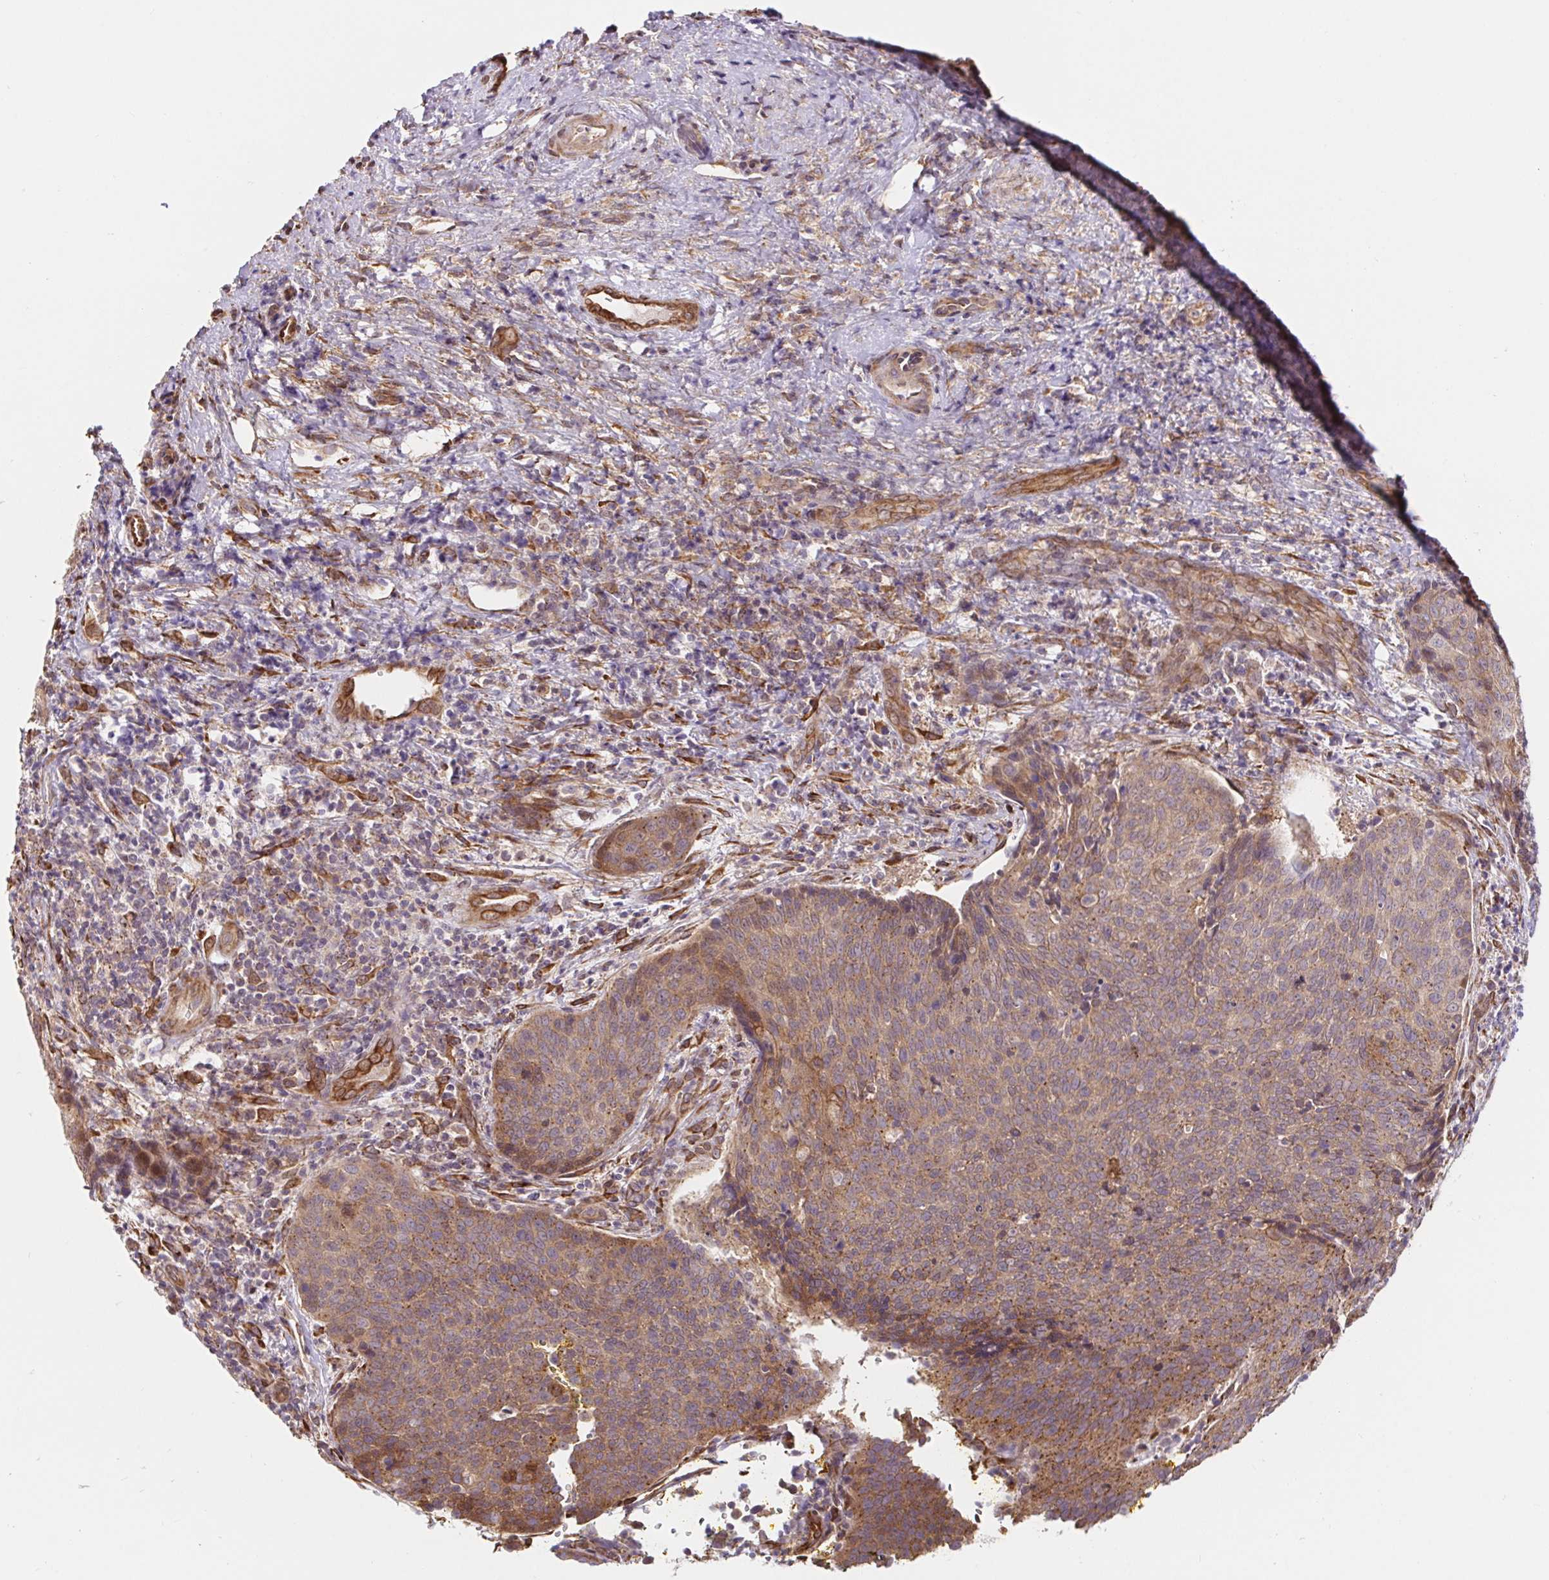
{"staining": {"intensity": "moderate", "quantity": "25%-75%", "location": "cytoplasmic/membranous"}, "tissue": "cervical cancer", "cell_type": "Tumor cells", "image_type": "cancer", "snomed": [{"axis": "morphology", "description": "Squamous cell carcinoma, NOS"}, {"axis": "topography", "description": "Cervix"}], "caption": "IHC staining of squamous cell carcinoma (cervical), which demonstrates medium levels of moderate cytoplasmic/membranous staining in approximately 25%-75% of tumor cells indicating moderate cytoplasmic/membranous protein expression. The staining was performed using DAB (3,3'-diaminobenzidine) (brown) for protein detection and nuclei were counterstained in hematoxylin (blue).", "gene": "LYPD5", "patient": {"sex": "female", "age": 34}}